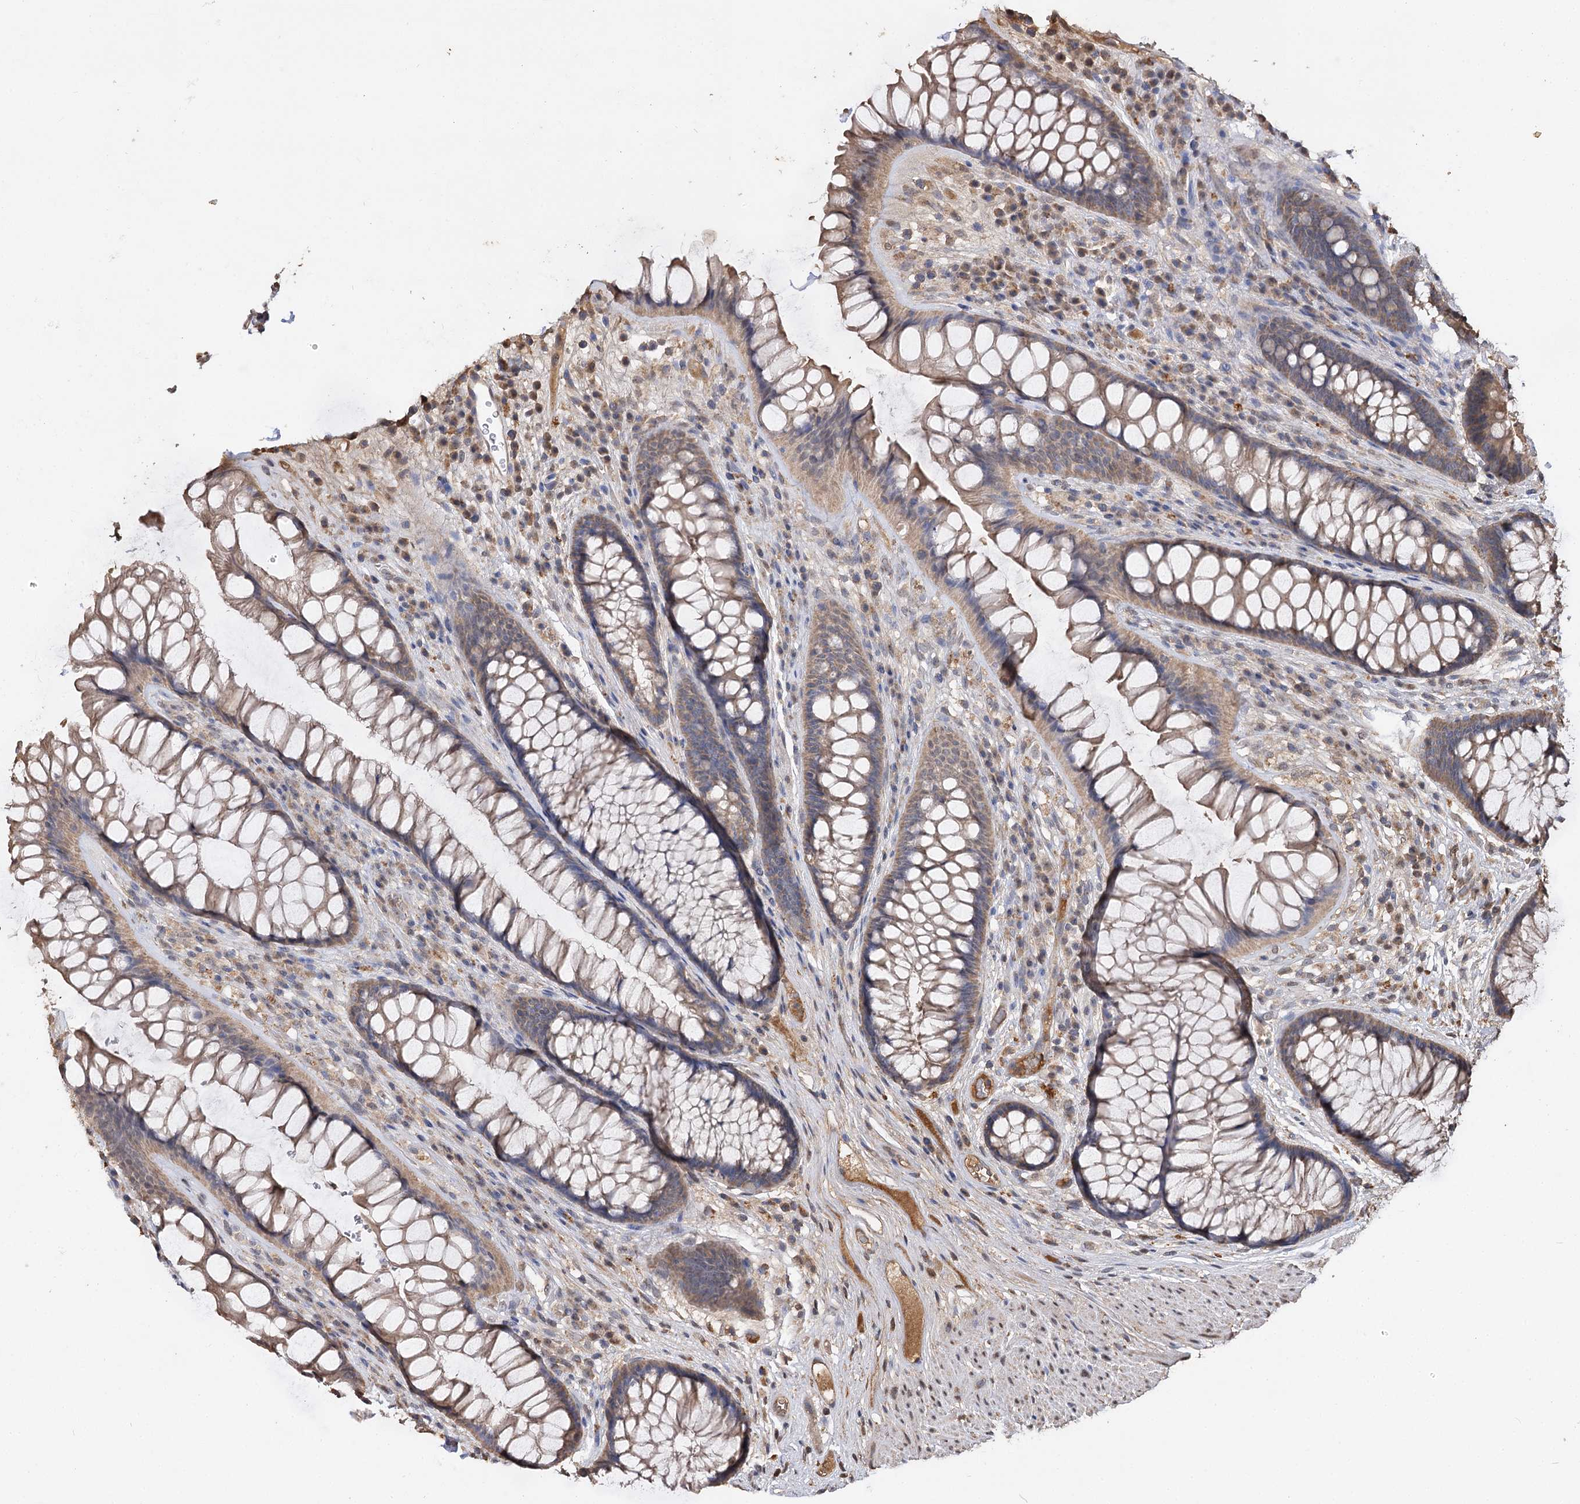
{"staining": {"intensity": "moderate", "quantity": ">75%", "location": "cytoplasmic/membranous"}, "tissue": "rectum", "cell_type": "Glandular cells", "image_type": "normal", "snomed": [{"axis": "morphology", "description": "Normal tissue, NOS"}, {"axis": "topography", "description": "Rectum"}], "caption": "Benign rectum was stained to show a protein in brown. There is medium levels of moderate cytoplasmic/membranous staining in about >75% of glandular cells. Using DAB (3,3'-diaminobenzidine) (brown) and hematoxylin (blue) stains, captured at high magnification using brightfield microscopy.", "gene": "ARL13A", "patient": {"sex": "male", "age": 74}}